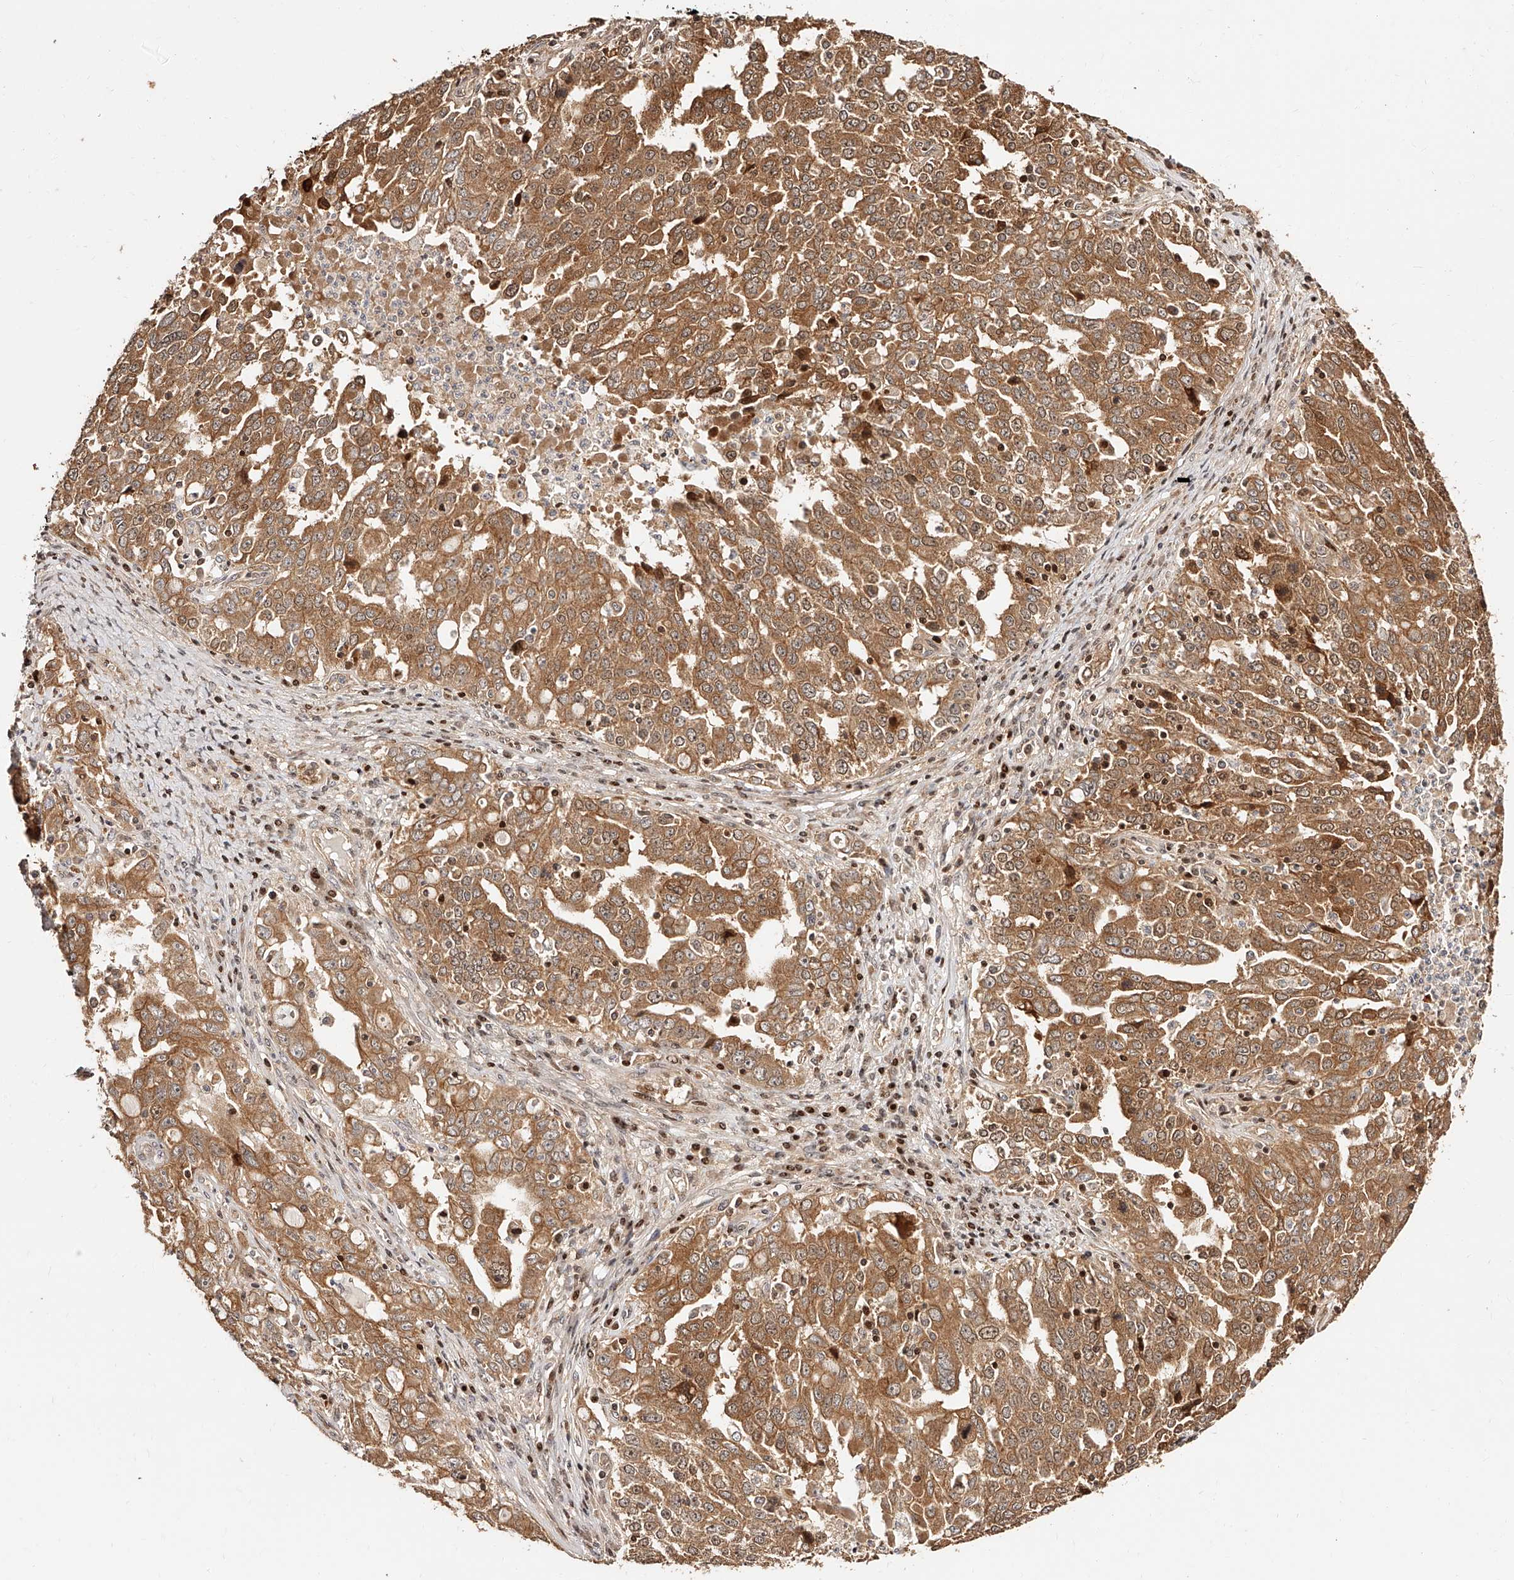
{"staining": {"intensity": "moderate", "quantity": ">75%", "location": "cytoplasmic/membranous"}, "tissue": "ovarian cancer", "cell_type": "Tumor cells", "image_type": "cancer", "snomed": [{"axis": "morphology", "description": "Carcinoma, endometroid"}, {"axis": "topography", "description": "Ovary"}], "caption": "There is medium levels of moderate cytoplasmic/membranous expression in tumor cells of ovarian cancer, as demonstrated by immunohistochemical staining (brown color).", "gene": "PFDN2", "patient": {"sex": "female", "age": 62}}